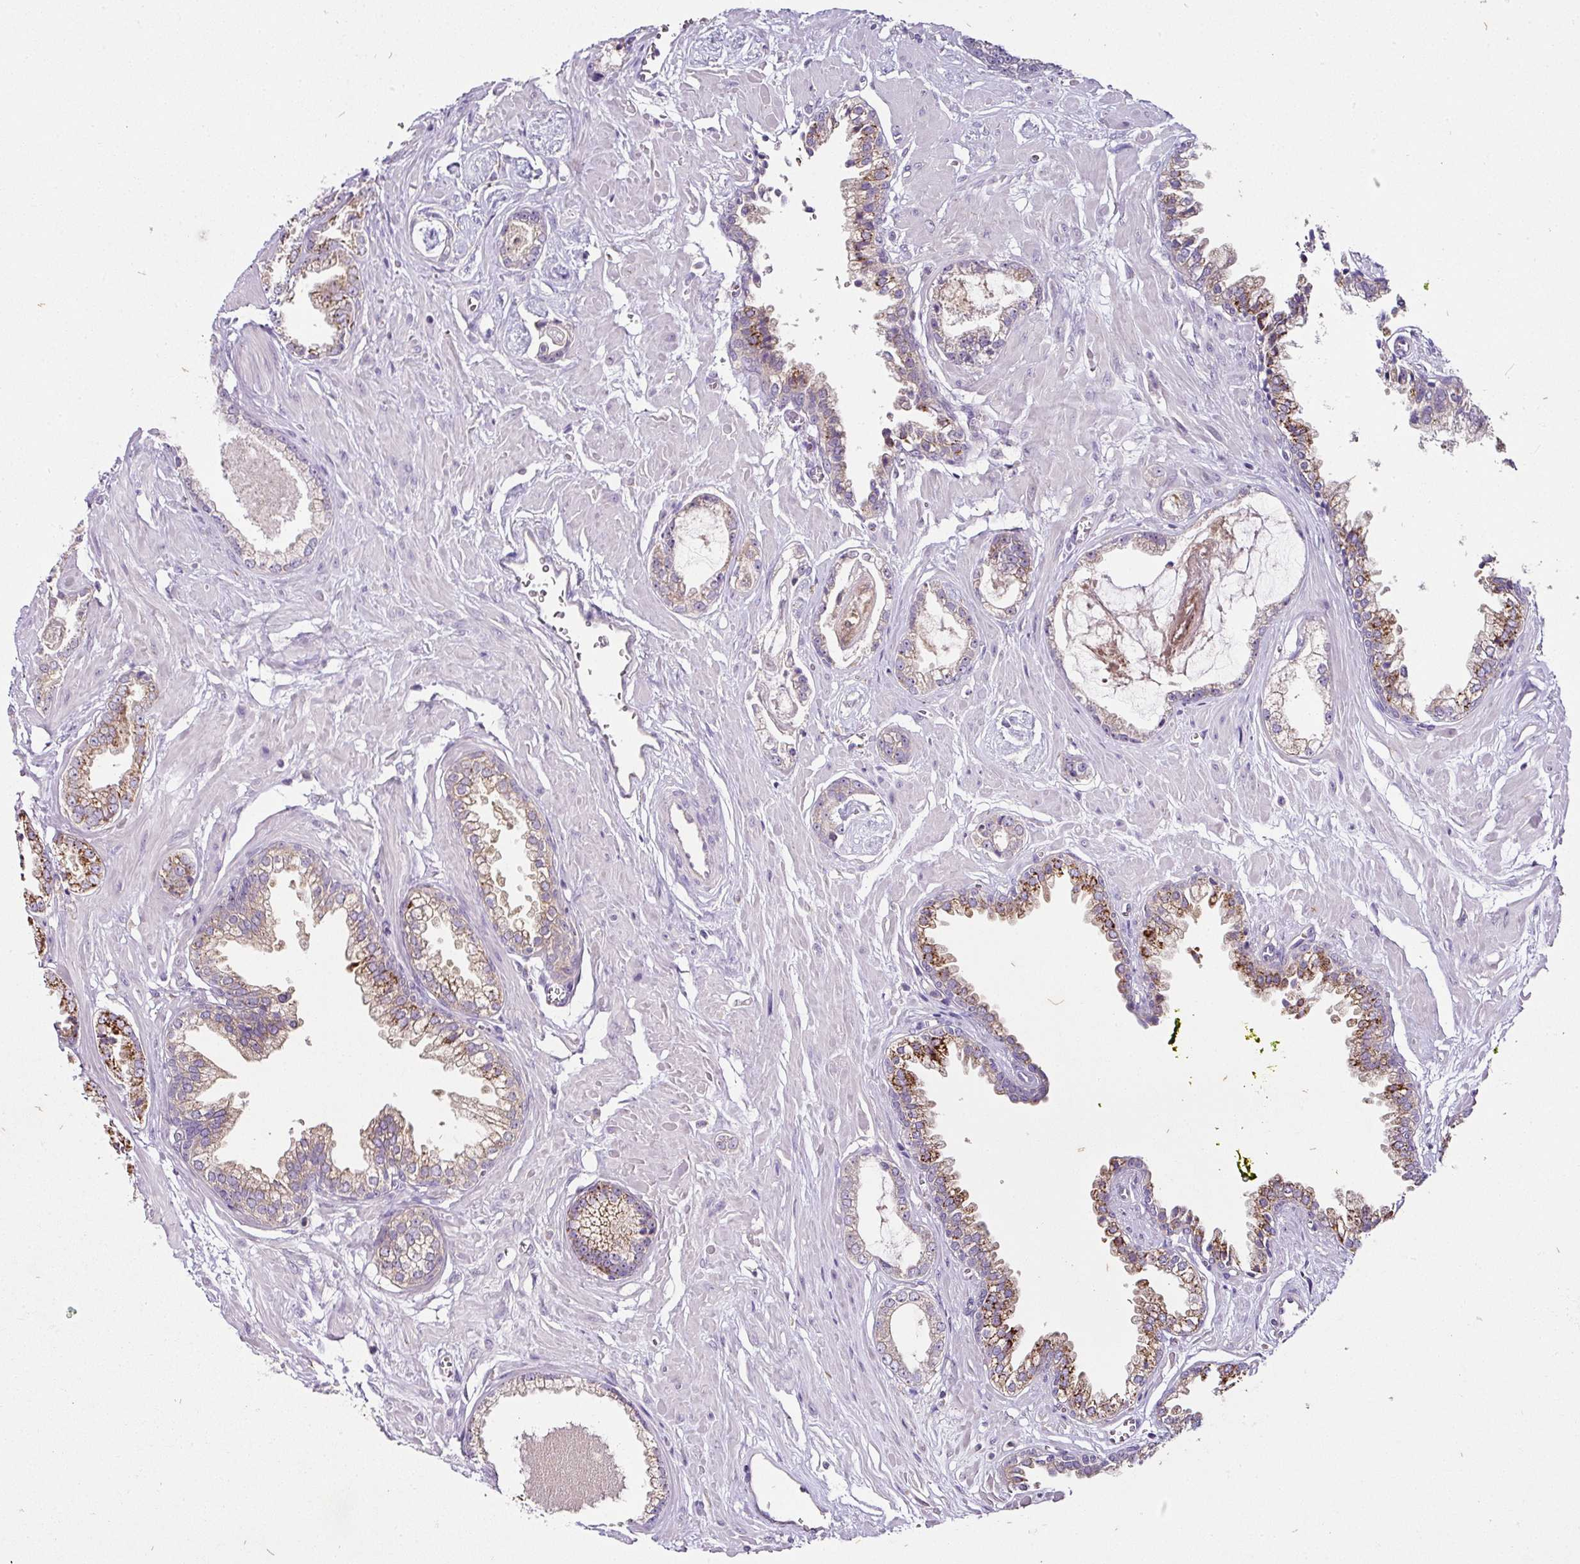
{"staining": {"intensity": "moderate", "quantity": "<25%", "location": "cytoplasmic/membranous"}, "tissue": "prostate cancer", "cell_type": "Tumor cells", "image_type": "cancer", "snomed": [{"axis": "morphology", "description": "Adenocarcinoma, Low grade"}, {"axis": "topography", "description": "Prostate"}], "caption": "Moderate cytoplasmic/membranous staining for a protein is identified in approximately <25% of tumor cells of low-grade adenocarcinoma (prostate) using immunohistochemistry.", "gene": "SKIC2", "patient": {"sex": "male", "age": 60}}